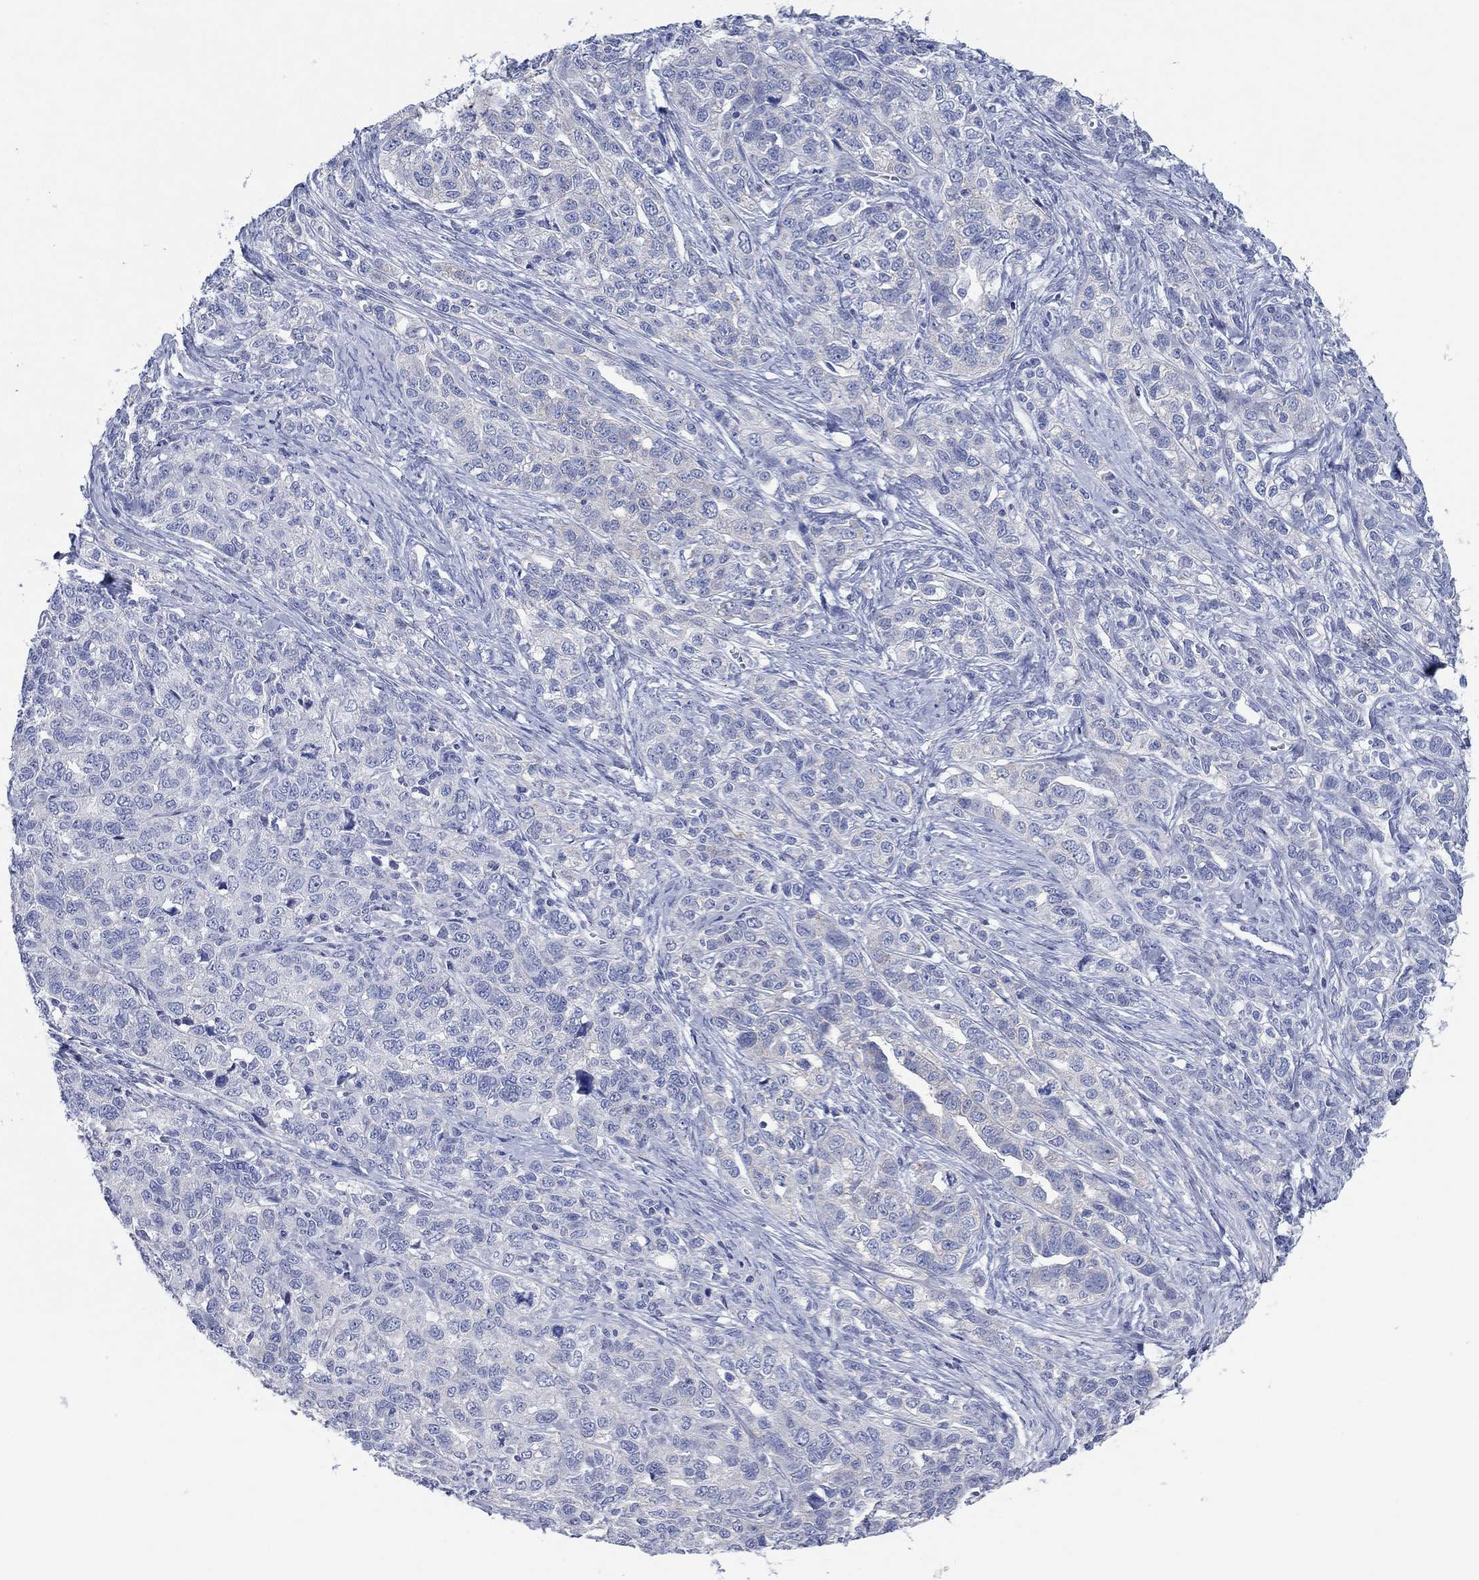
{"staining": {"intensity": "negative", "quantity": "none", "location": "none"}, "tissue": "ovarian cancer", "cell_type": "Tumor cells", "image_type": "cancer", "snomed": [{"axis": "morphology", "description": "Cystadenocarcinoma, serous, NOS"}, {"axis": "topography", "description": "Ovary"}], "caption": "Immunohistochemistry of serous cystadenocarcinoma (ovarian) displays no positivity in tumor cells.", "gene": "HCRT", "patient": {"sex": "female", "age": 71}}